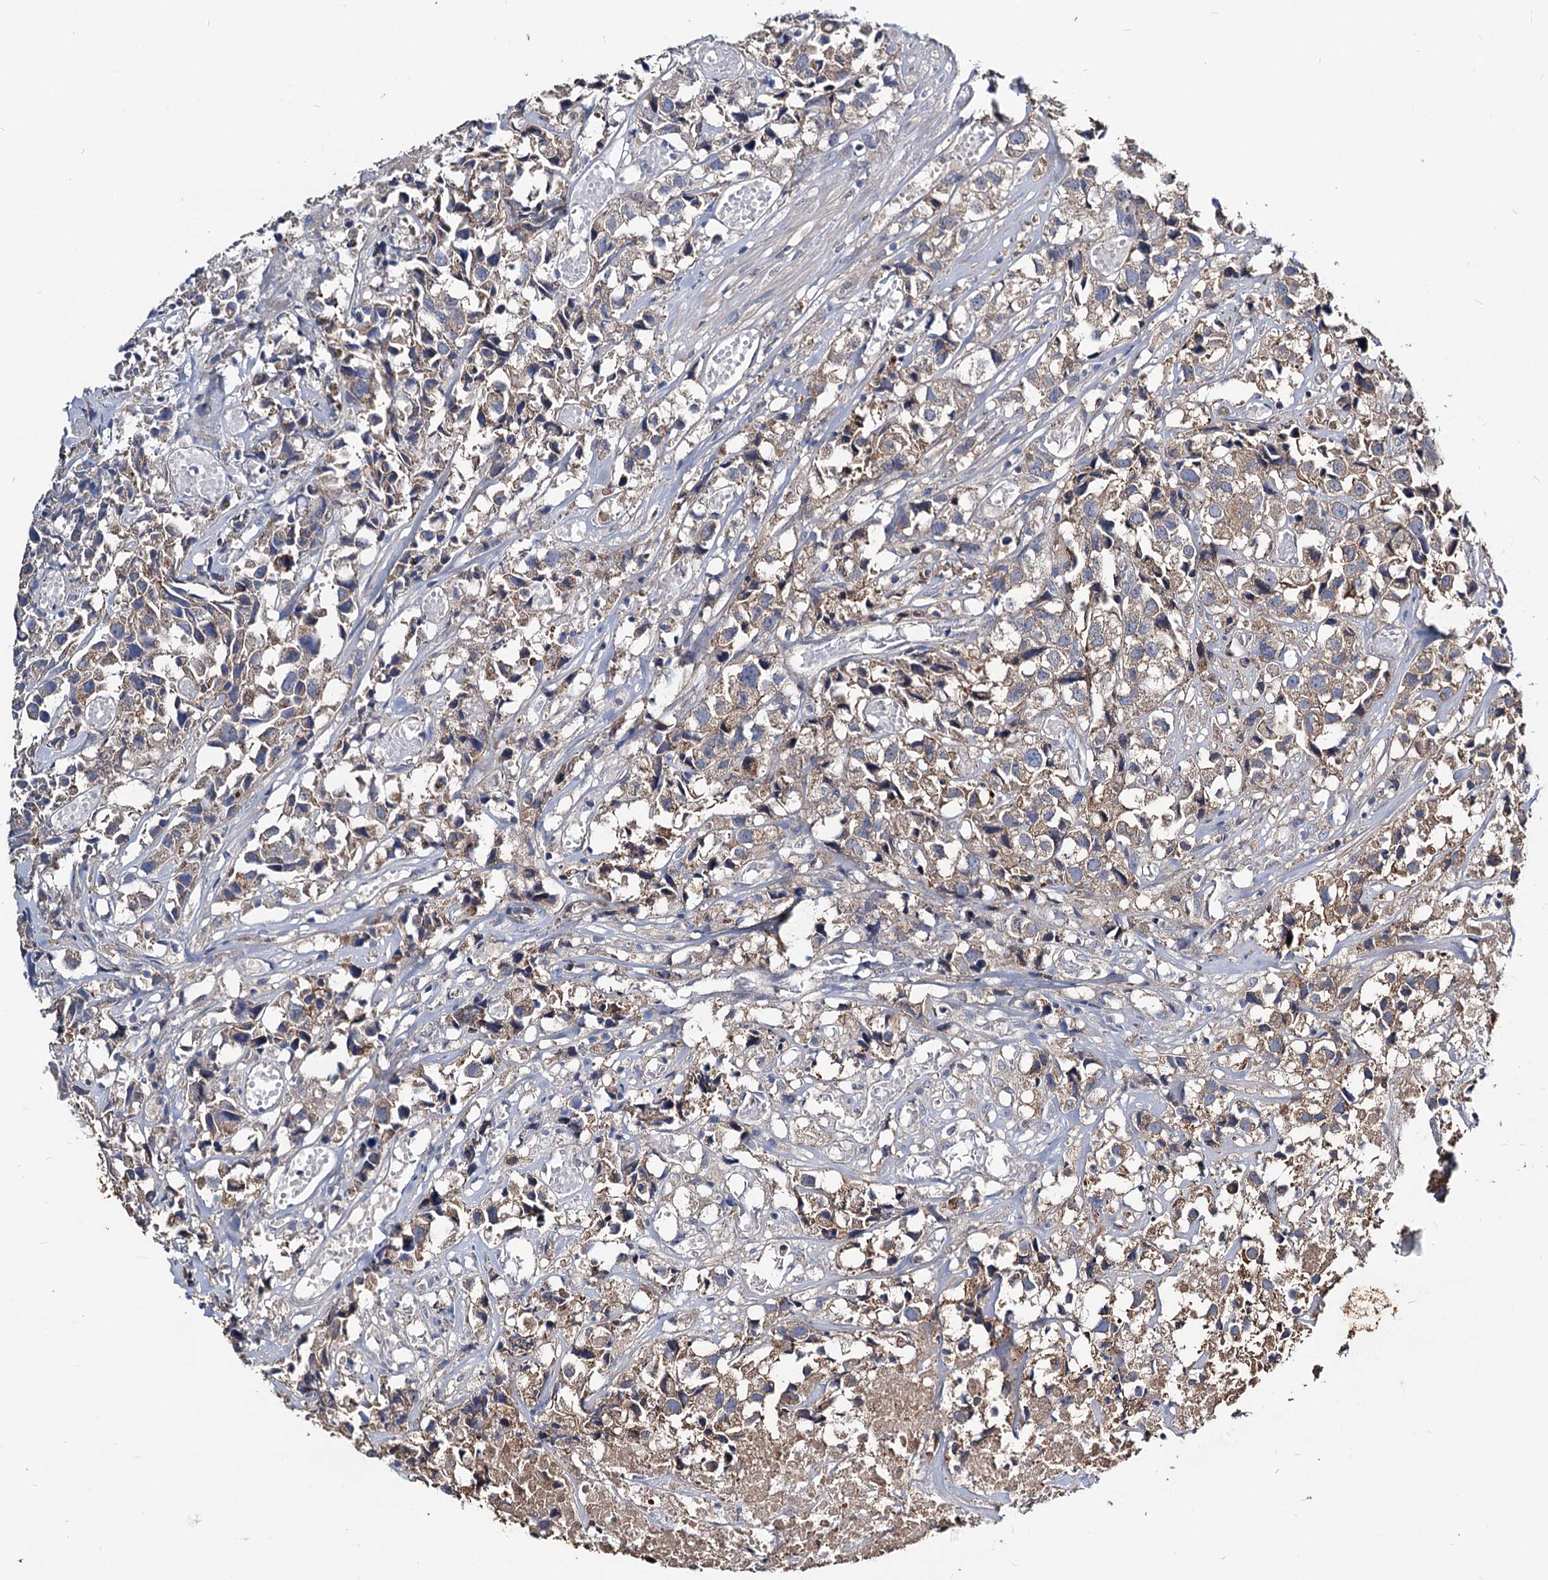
{"staining": {"intensity": "weak", "quantity": ">75%", "location": "cytoplasmic/membranous"}, "tissue": "urothelial cancer", "cell_type": "Tumor cells", "image_type": "cancer", "snomed": [{"axis": "morphology", "description": "Urothelial carcinoma, High grade"}, {"axis": "topography", "description": "Urinary bladder"}], "caption": "Immunohistochemical staining of high-grade urothelial carcinoma exhibits low levels of weak cytoplasmic/membranous positivity in about >75% of tumor cells.", "gene": "ACY3", "patient": {"sex": "female", "age": 75}}